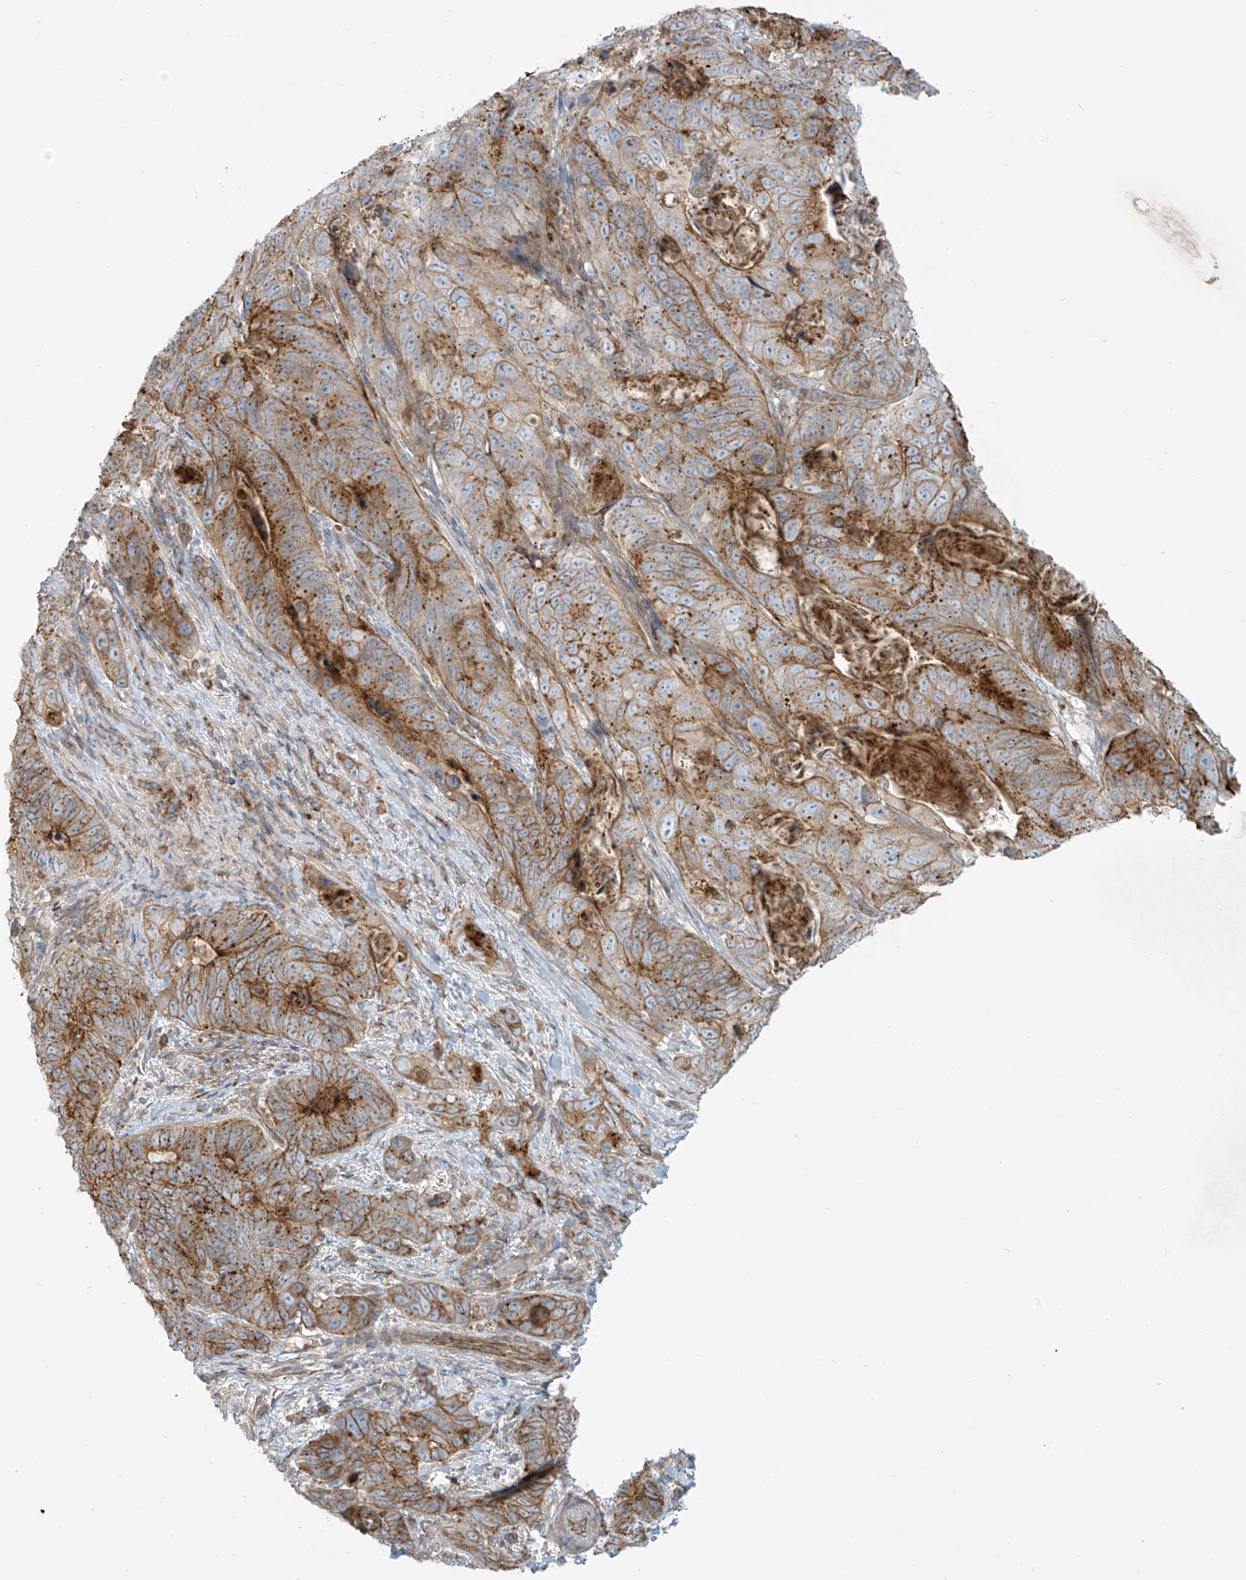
{"staining": {"intensity": "moderate", "quantity": ">75%", "location": "cytoplasmic/membranous"}, "tissue": "stomach cancer", "cell_type": "Tumor cells", "image_type": "cancer", "snomed": [{"axis": "morphology", "description": "Normal tissue, NOS"}, {"axis": "morphology", "description": "Adenocarcinoma, NOS"}, {"axis": "topography", "description": "Stomach"}], "caption": "Immunohistochemical staining of adenocarcinoma (stomach) displays moderate cytoplasmic/membranous protein expression in approximately >75% of tumor cells.", "gene": "LZTS3", "patient": {"sex": "female", "age": 89}}